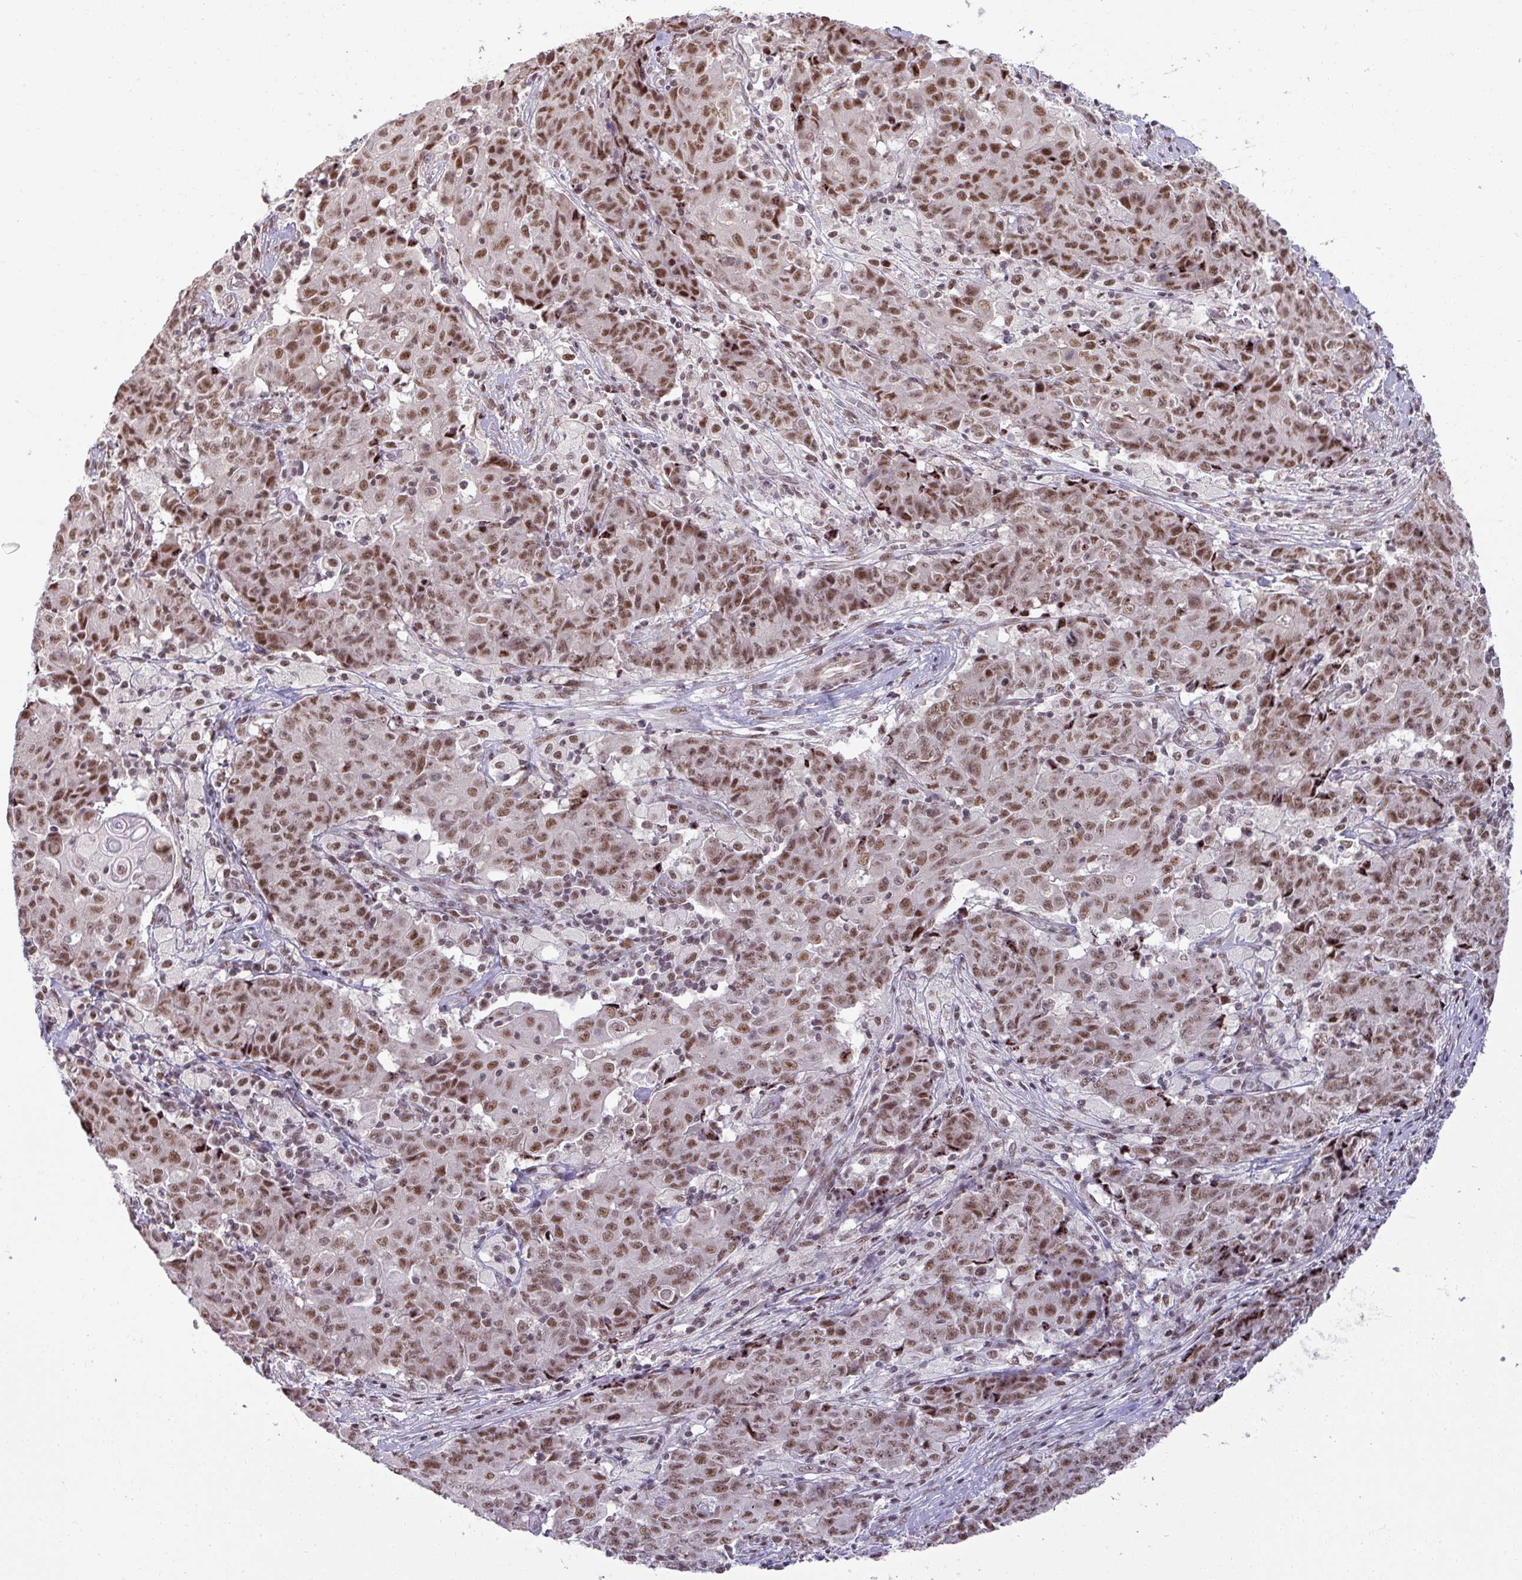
{"staining": {"intensity": "moderate", "quantity": ">75%", "location": "nuclear"}, "tissue": "ovarian cancer", "cell_type": "Tumor cells", "image_type": "cancer", "snomed": [{"axis": "morphology", "description": "Carcinoma, endometroid"}, {"axis": "topography", "description": "Ovary"}], "caption": "Ovarian cancer stained for a protein (brown) shows moderate nuclear positive positivity in about >75% of tumor cells.", "gene": "PTPN20", "patient": {"sex": "female", "age": 42}}